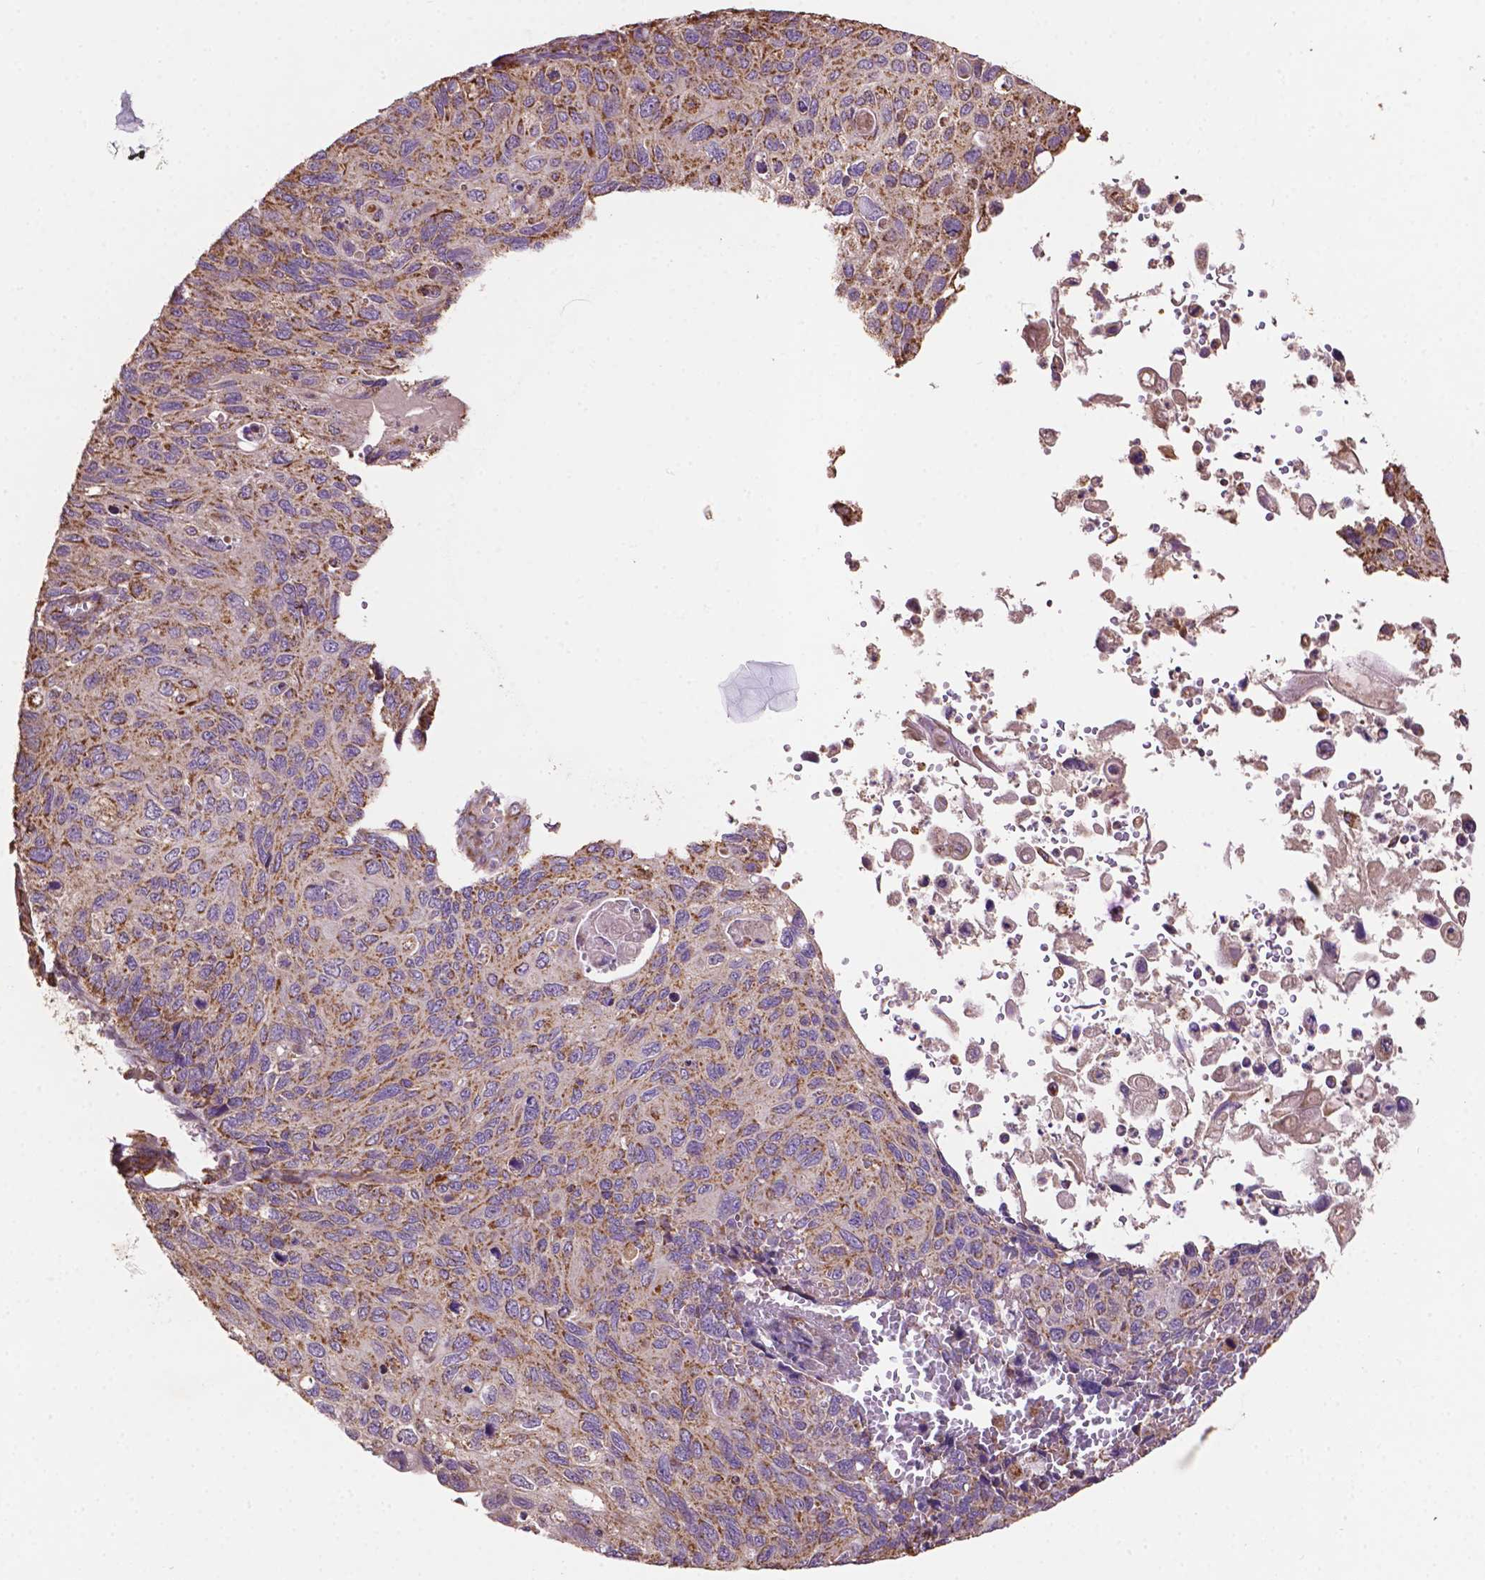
{"staining": {"intensity": "moderate", "quantity": ">75%", "location": "cytoplasmic/membranous"}, "tissue": "cervical cancer", "cell_type": "Tumor cells", "image_type": "cancer", "snomed": [{"axis": "morphology", "description": "Squamous cell carcinoma, NOS"}, {"axis": "topography", "description": "Cervix"}], "caption": "An IHC histopathology image of tumor tissue is shown. Protein staining in brown labels moderate cytoplasmic/membranous positivity in cervical cancer (squamous cell carcinoma) within tumor cells. Immunohistochemistry stains the protein of interest in brown and the nuclei are stained blue.", "gene": "LRR1", "patient": {"sex": "female", "age": 70}}